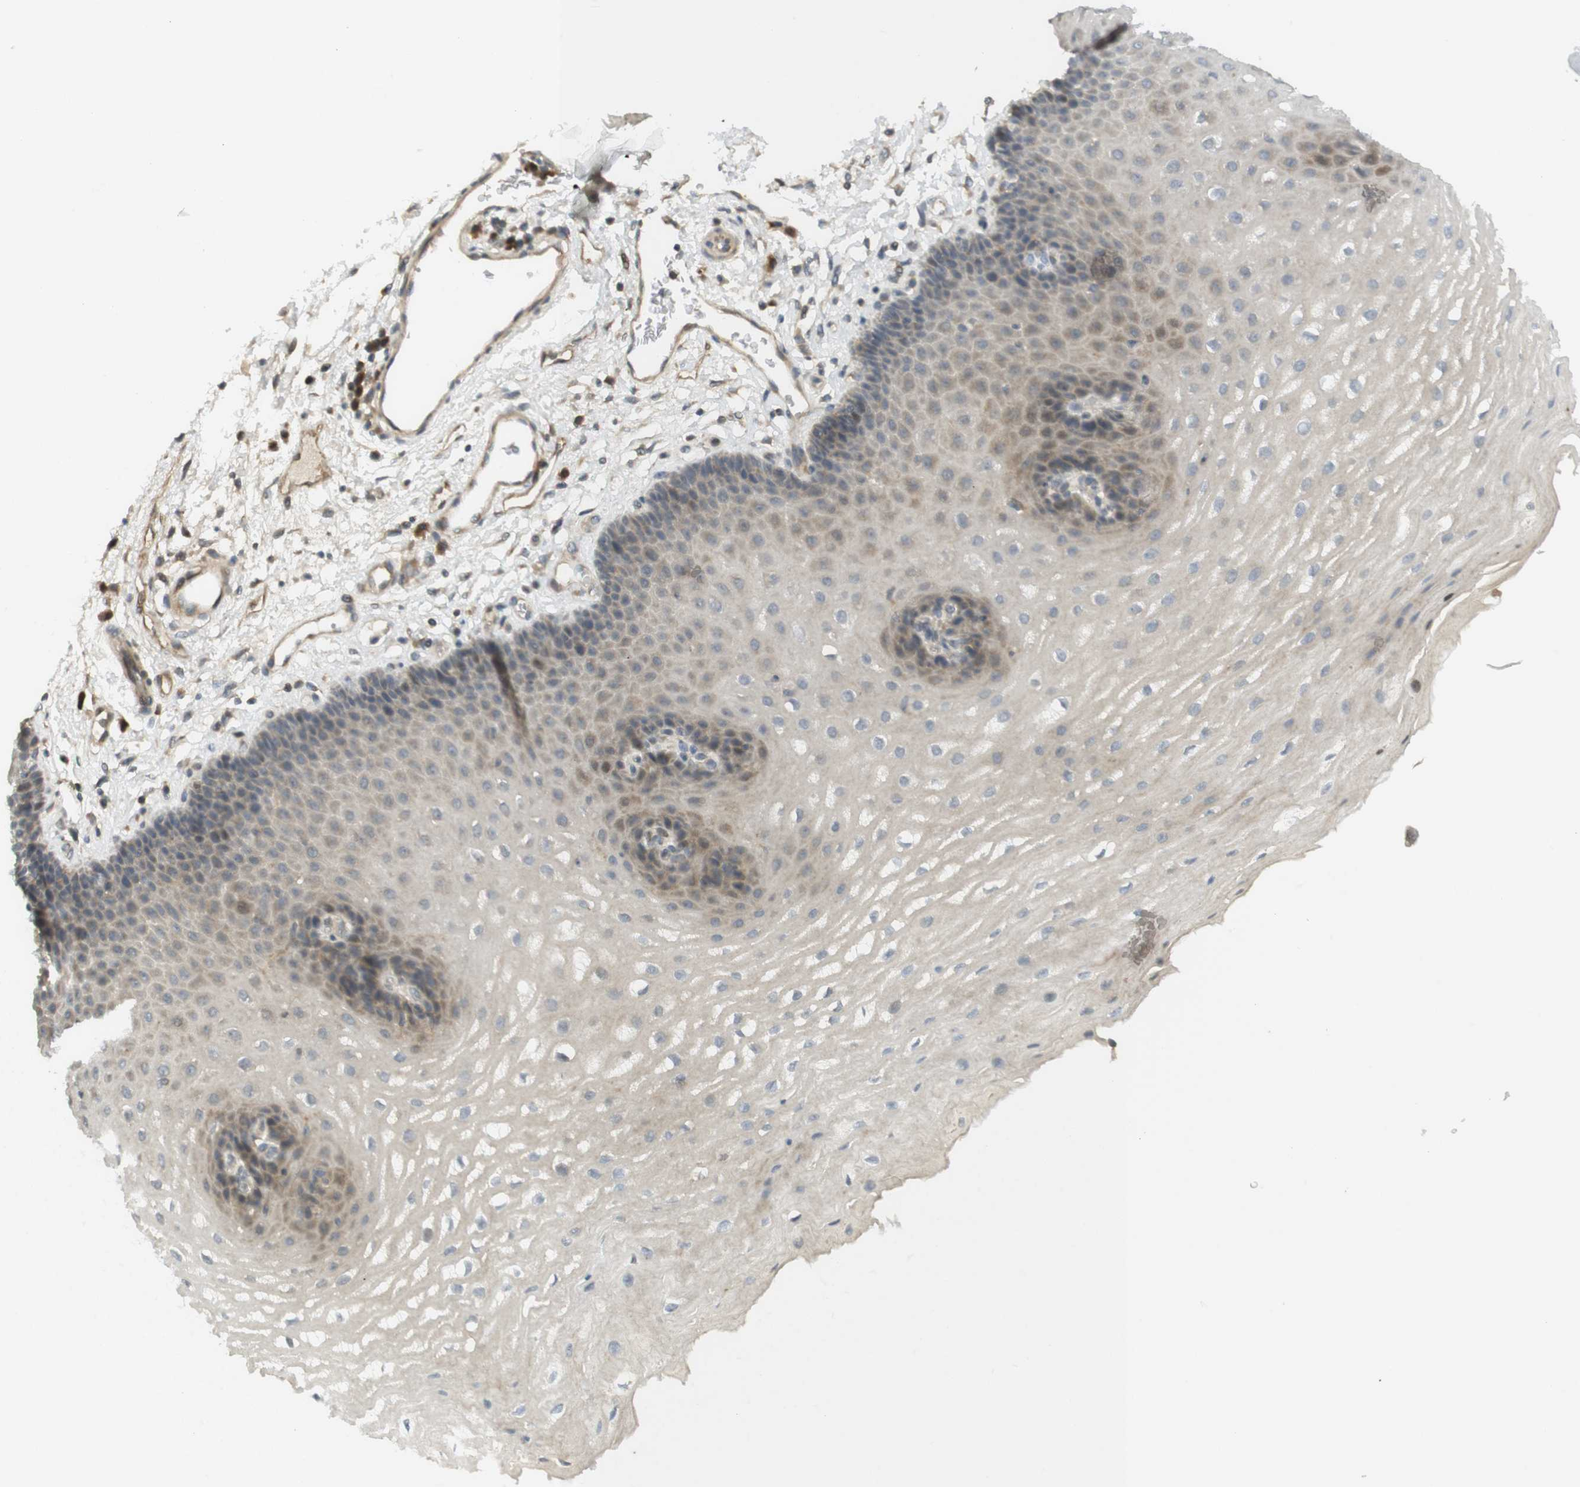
{"staining": {"intensity": "weak", "quantity": "<25%", "location": "cytoplasmic/membranous"}, "tissue": "esophagus", "cell_type": "Squamous epithelial cells", "image_type": "normal", "snomed": [{"axis": "morphology", "description": "Normal tissue, NOS"}, {"axis": "topography", "description": "Esophagus"}], "caption": "Squamous epithelial cells are negative for protein expression in unremarkable human esophagus. The staining was performed using DAB (3,3'-diaminobenzidine) to visualize the protein expression in brown, while the nuclei were stained in blue with hematoxylin (Magnification: 20x).", "gene": "CLRN3", "patient": {"sex": "male", "age": 54}}